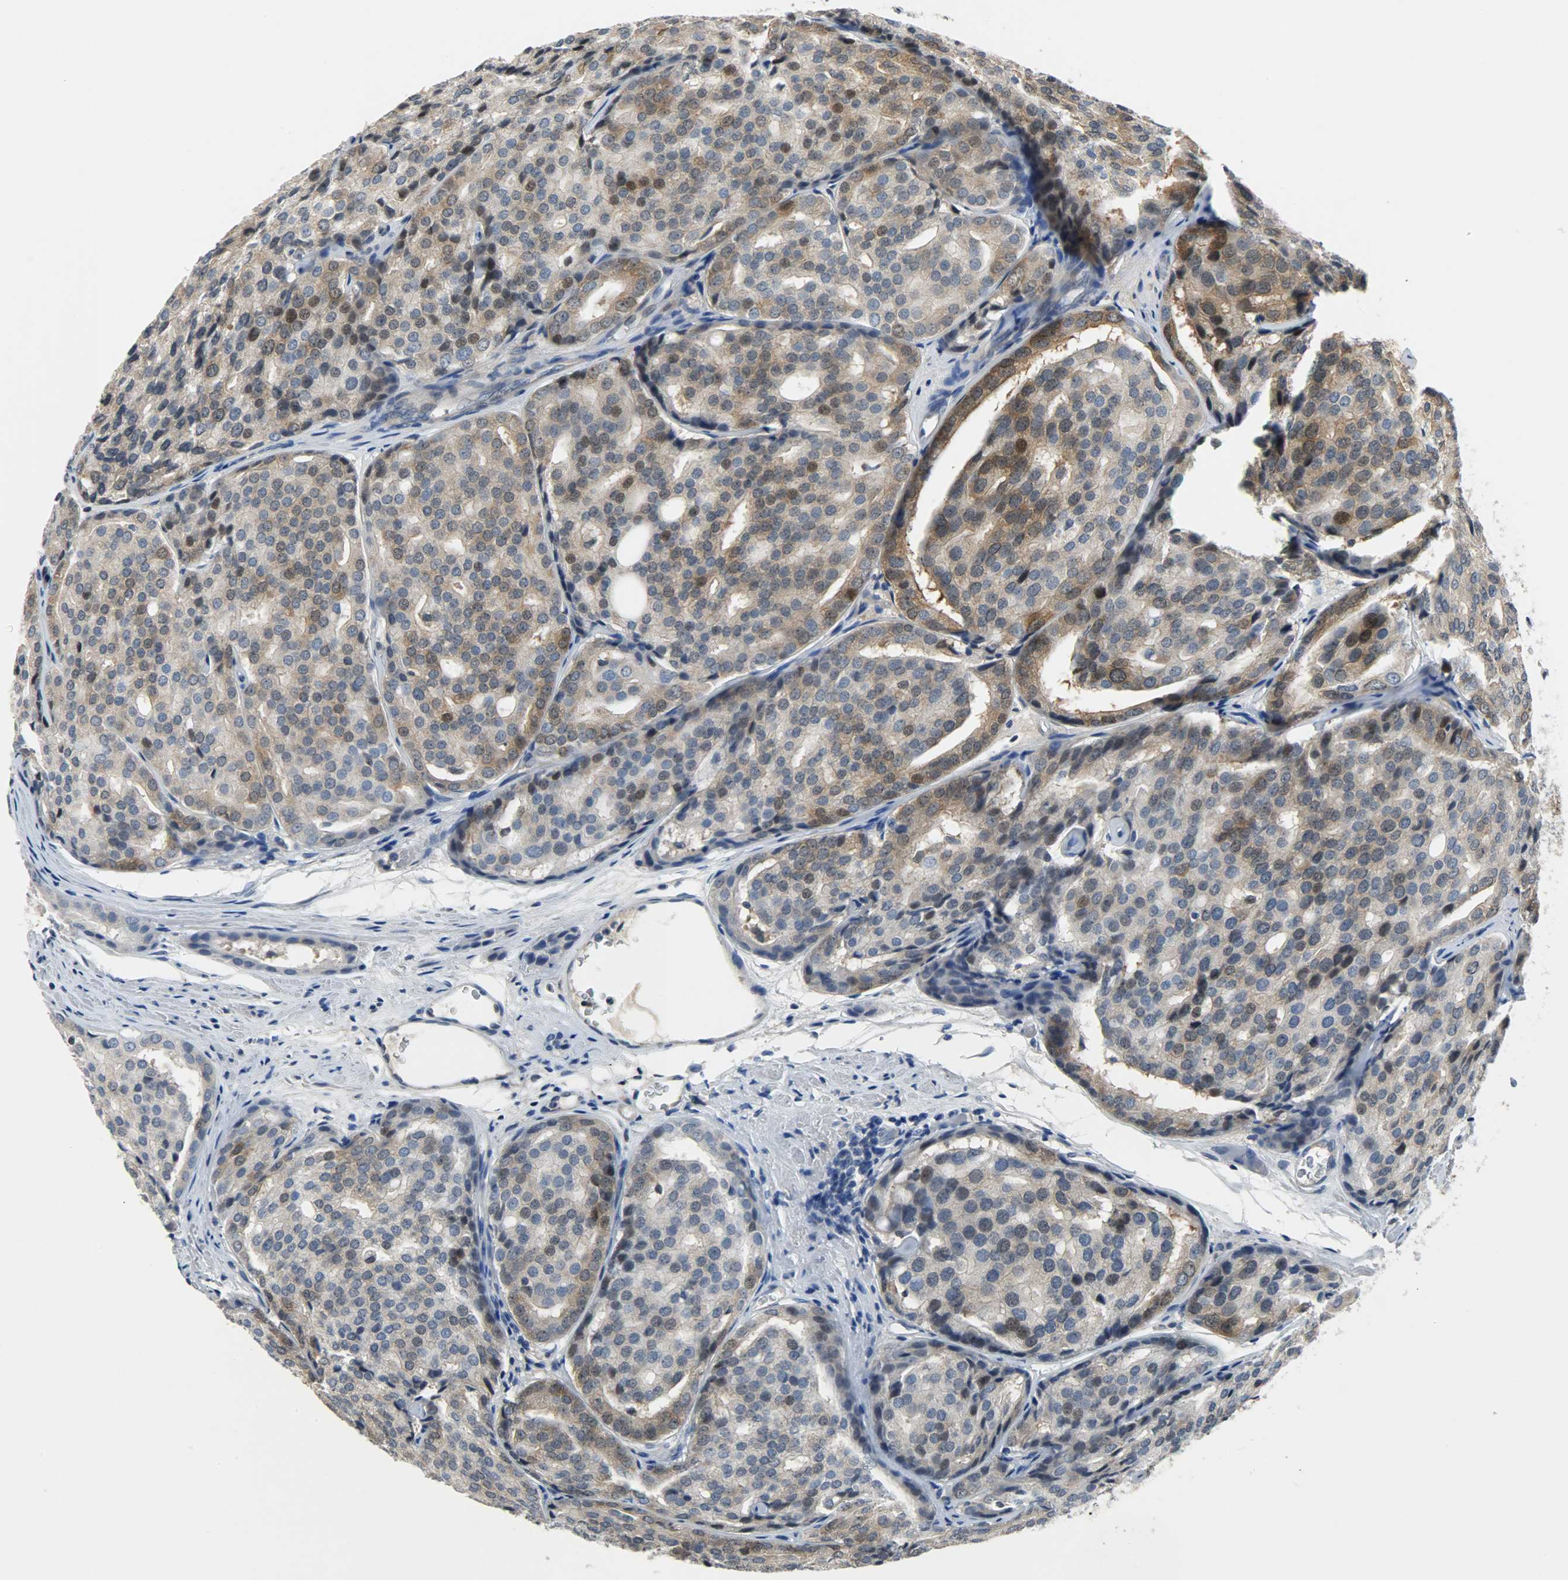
{"staining": {"intensity": "weak", "quantity": "25%-75%", "location": "cytoplasmic/membranous,nuclear"}, "tissue": "prostate cancer", "cell_type": "Tumor cells", "image_type": "cancer", "snomed": [{"axis": "morphology", "description": "Adenocarcinoma, High grade"}, {"axis": "topography", "description": "Prostate"}], "caption": "Brown immunohistochemical staining in prostate cancer exhibits weak cytoplasmic/membranous and nuclear positivity in about 25%-75% of tumor cells.", "gene": "EIF4EBP1", "patient": {"sex": "male", "age": 64}}